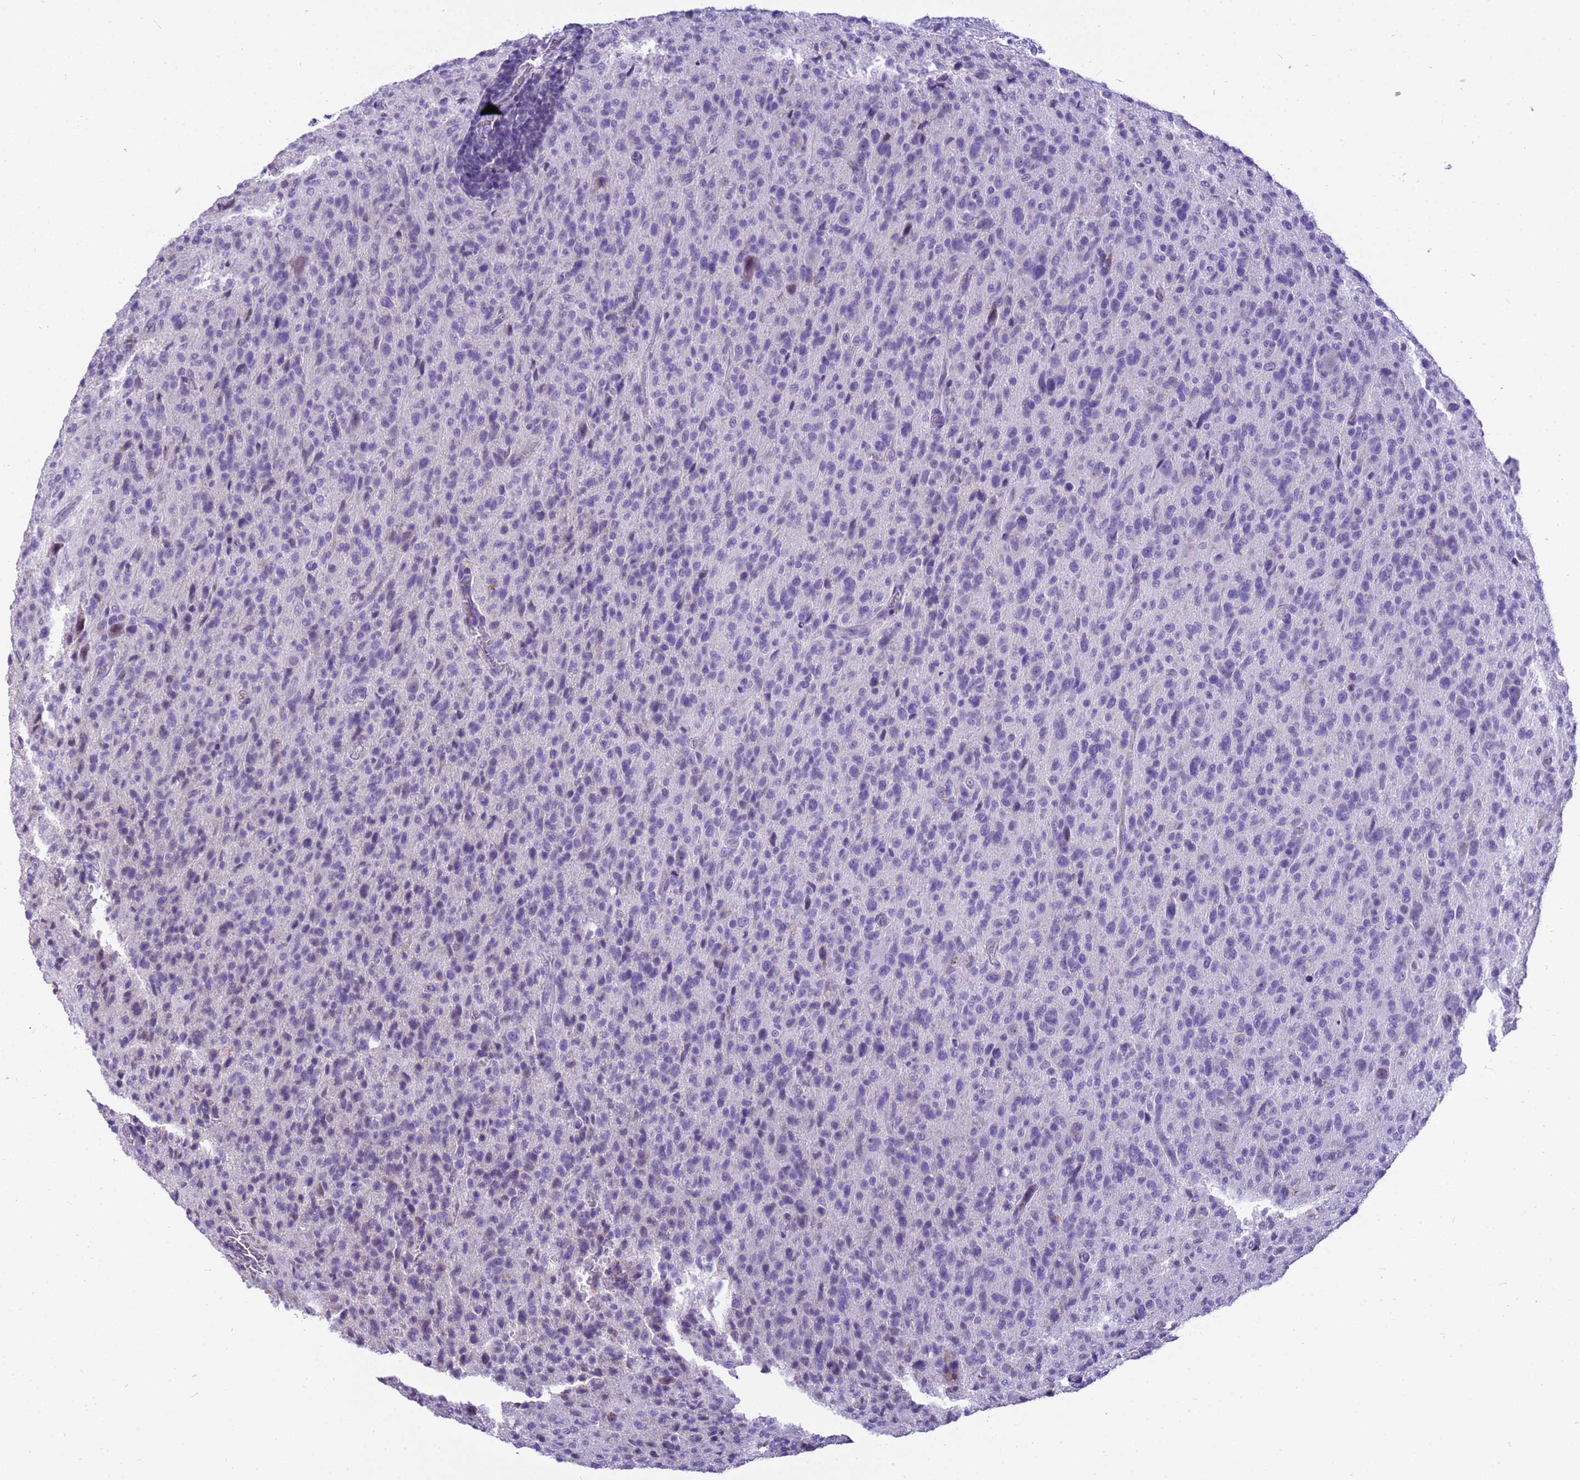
{"staining": {"intensity": "negative", "quantity": "none", "location": "none"}, "tissue": "glioma", "cell_type": "Tumor cells", "image_type": "cancer", "snomed": [{"axis": "morphology", "description": "Glioma, malignant, High grade"}, {"axis": "topography", "description": "Brain"}], "caption": "Immunohistochemistry histopathology image of human malignant glioma (high-grade) stained for a protein (brown), which displays no expression in tumor cells.", "gene": "PIEZO2", "patient": {"sex": "female", "age": 57}}